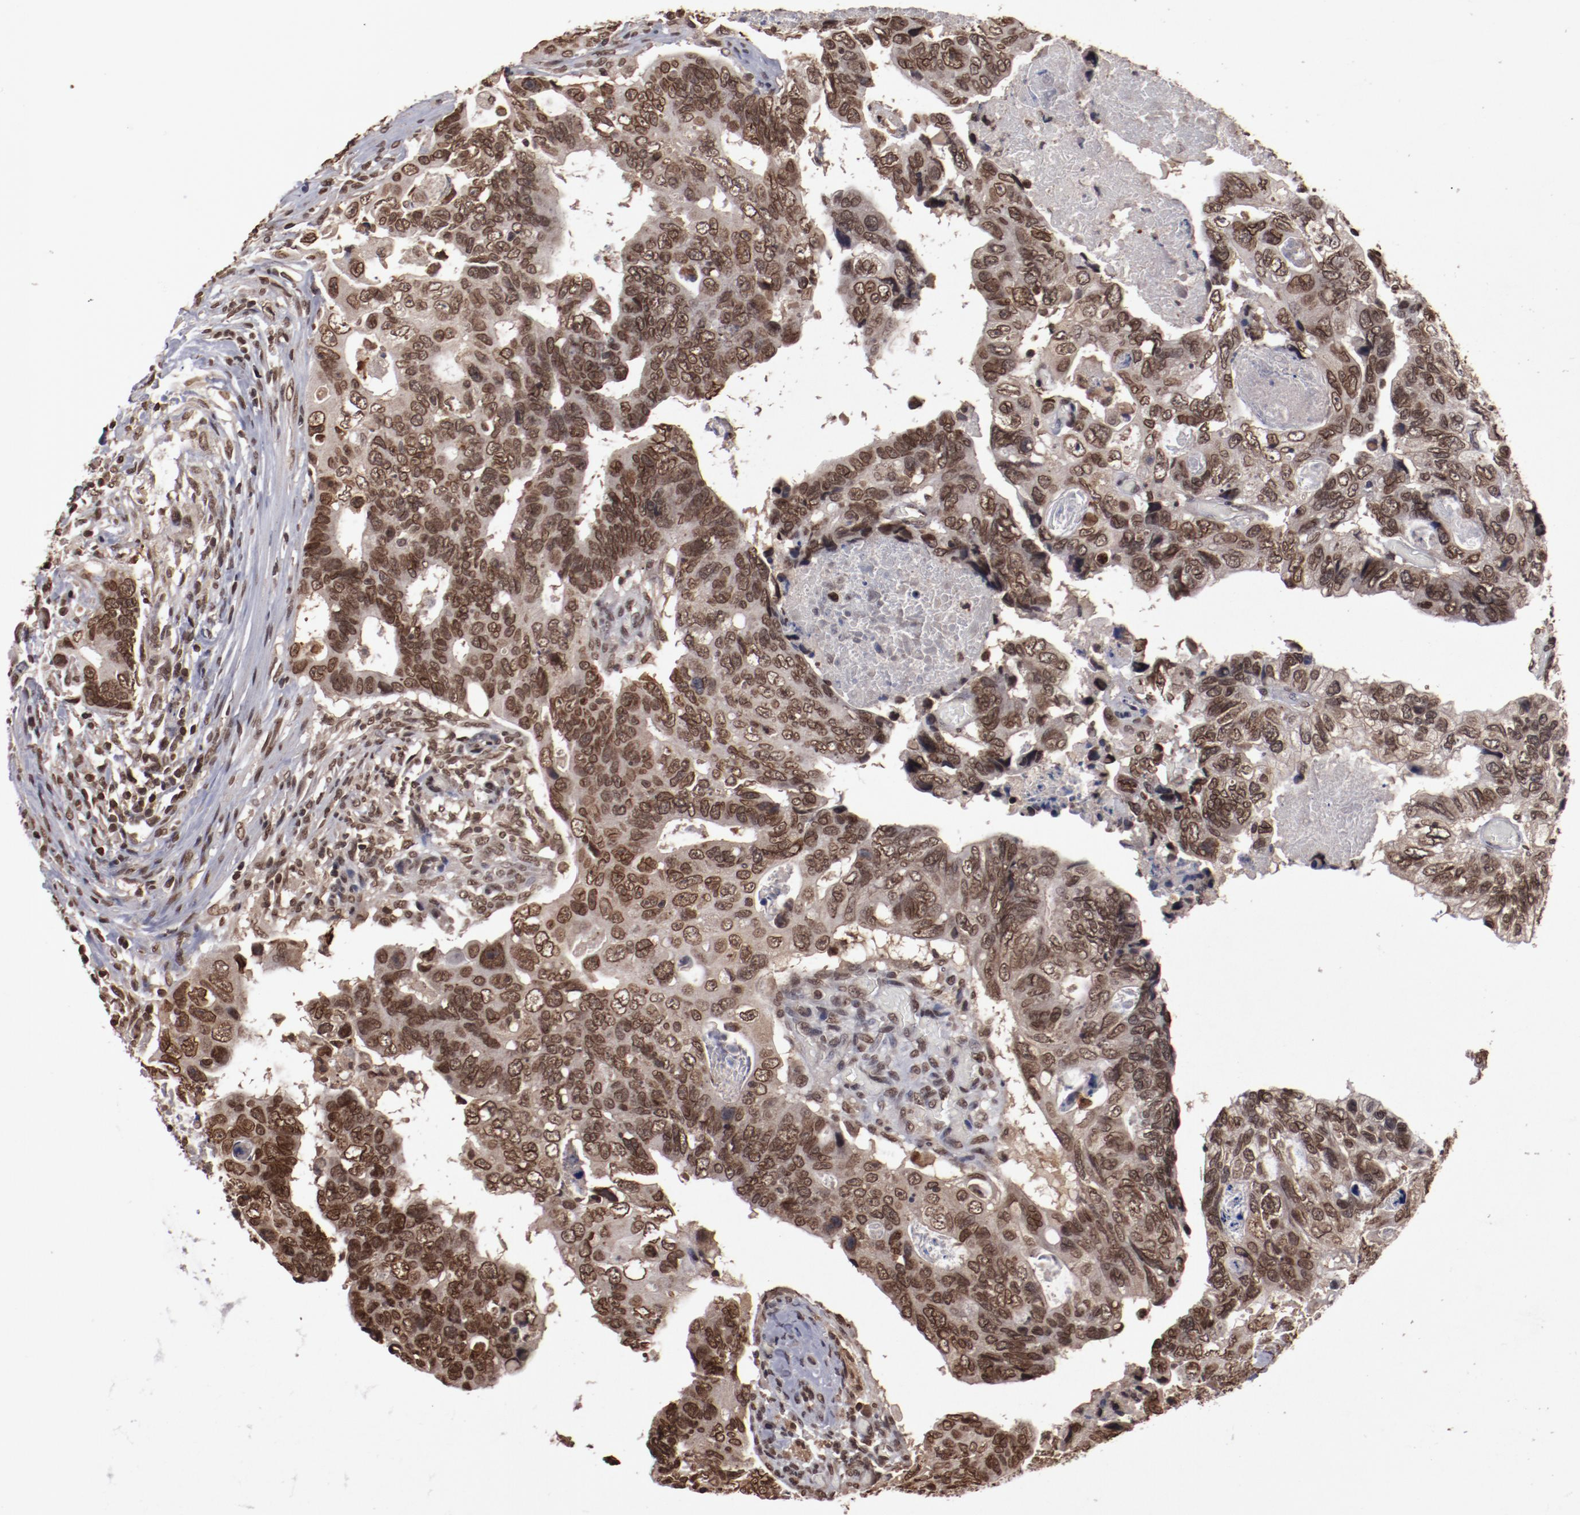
{"staining": {"intensity": "strong", "quantity": ">75%", "location": "nuclear"}, "tissue": "colorectal cancer", "cell_type": "Tumor cells", "image_type": "cancer", "snomed": [{"axis": "morphology", "description": "Adenocarcinoma, NOS"}, {"axis": "topography", "description": "Rectum"}], "caption": "Colorectal cancer (adenocarcinoma) was stained to show a protein in brown. There is high levels of strong nuclear expression in approximately >75% of tumor cells. The staining was performed using DAB (3,3'-diaminobenzidine) to visualize the protein expression in brown, while the nuclei were stained in blue with hematoxylin (Magnification: 20x).", "gene": "AKT1", "patient": {"sex": "male", "age": 53}}